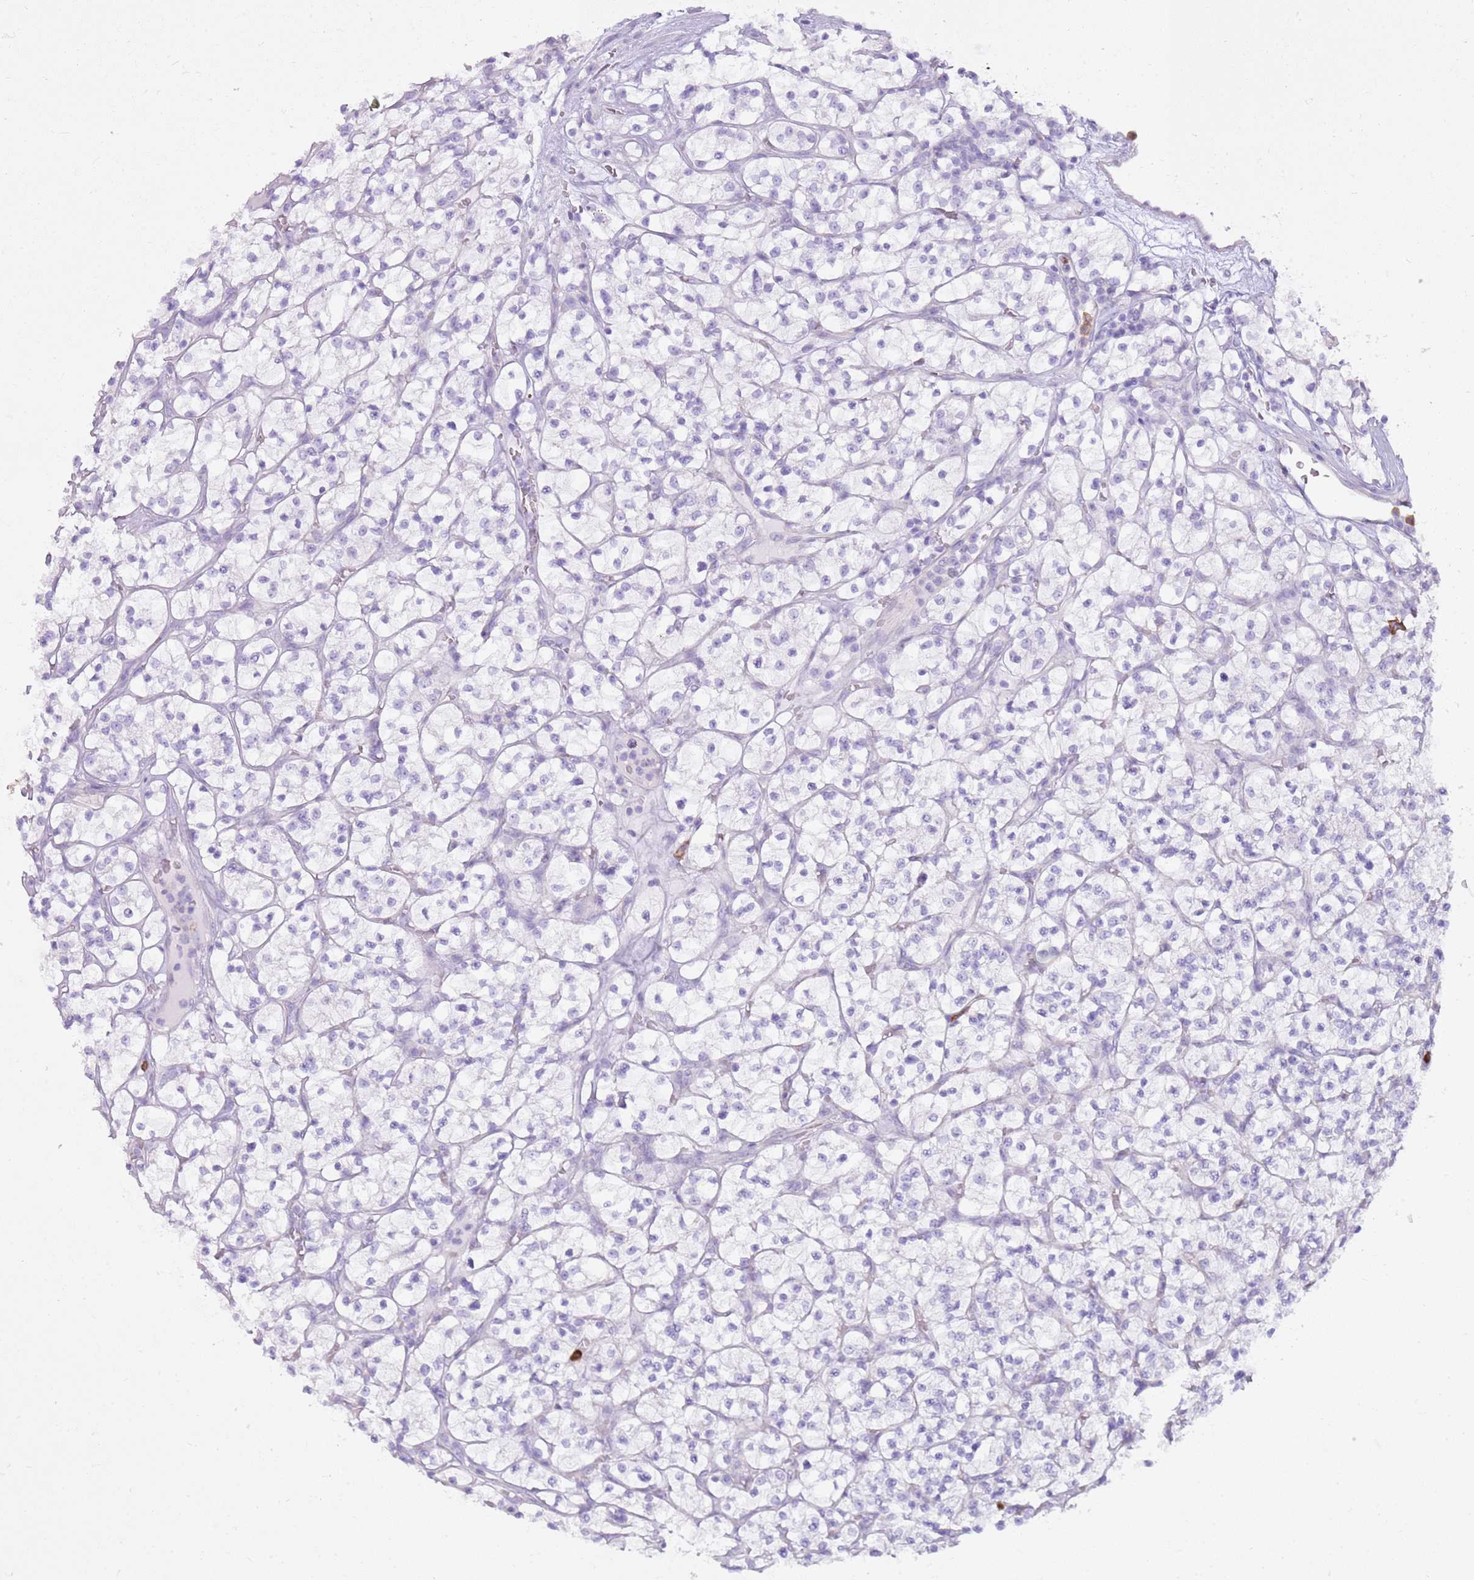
{"staining": {"intensity": "negative", "quantity": "none", "location": "none"}, "tissue": "renal cancer", "cell_type": "Tumor cells", "image_type": "cancer", "snomed": [{"axis": "morphology", "description": "Adenocarcinoma, NOS"}, {"axis": "topography", "description": "Kidney"}], "caption": "Histopathology image shows no significant protein positivity in tumor cells of adenocarcinoma (renal). Nuclei are stained in blue.", "gene": "CD177", "patient": {"sex": "female", "age": 64}}